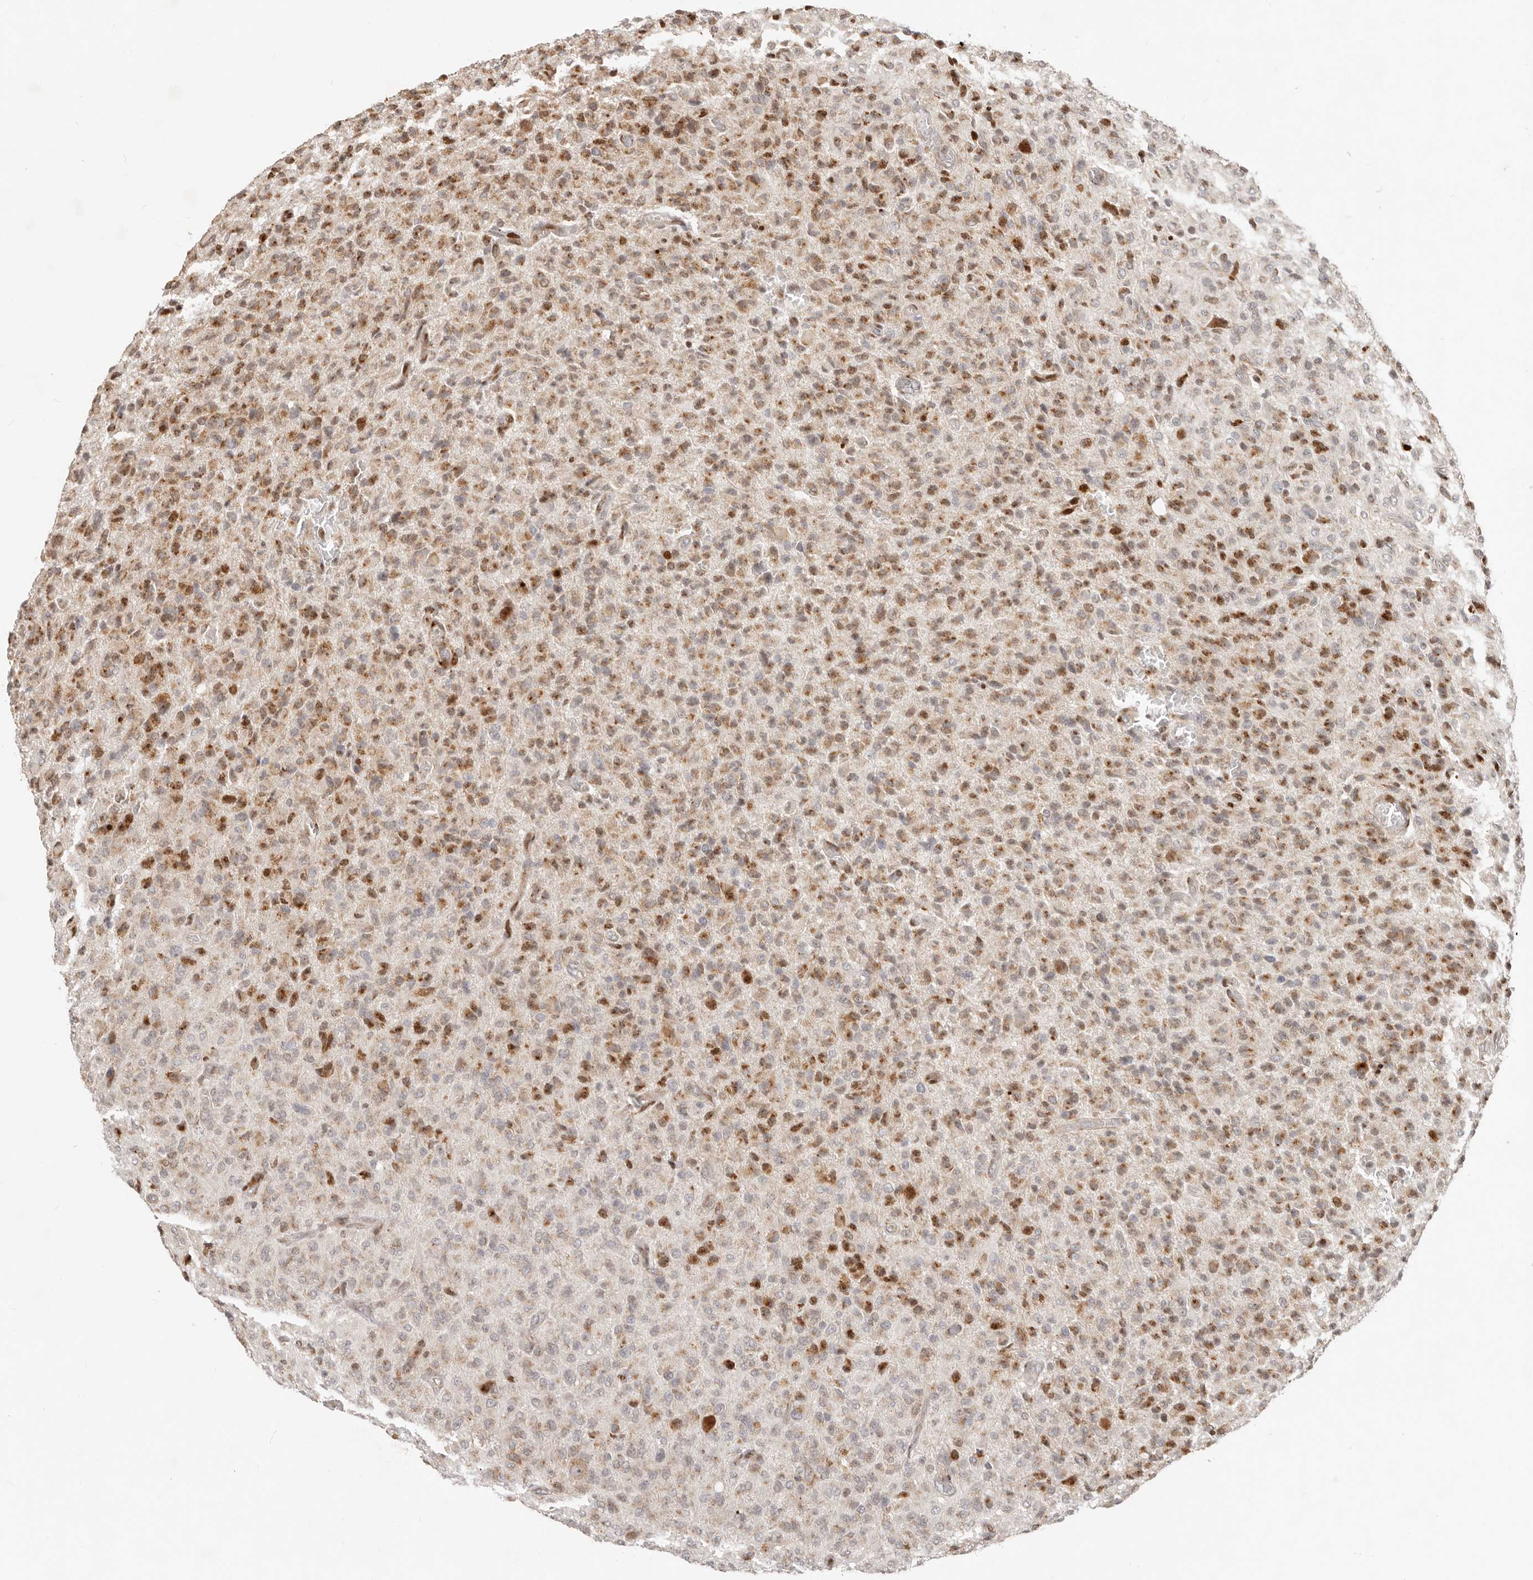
{"staining": {"intensity": "moderate", "quantity": ">75%", "location": "cytoplasmic/membranous"}, "tissue": "glioma", "cell_type": "Tumor cells", "image_type": "cancer", "snomed": [{"axis": "morphology", "description": "Glioma, malignant, High grade"}, {"axis": "topography", "description": "Brain"}], "caption": "DAB (3,3'-diaminobenzidine) immunohistochemical staining of human malignant high-grade glioma shows moderate cytoplasmic/membranous protein positivity in about >75% of tumor cells. (Stains: DAB in brown, nuclei in blue, Microscopy: brightfield microscopy at high magnification).", "gene": "TRIM4", "patient": {"sex": "female", "age": 57}}